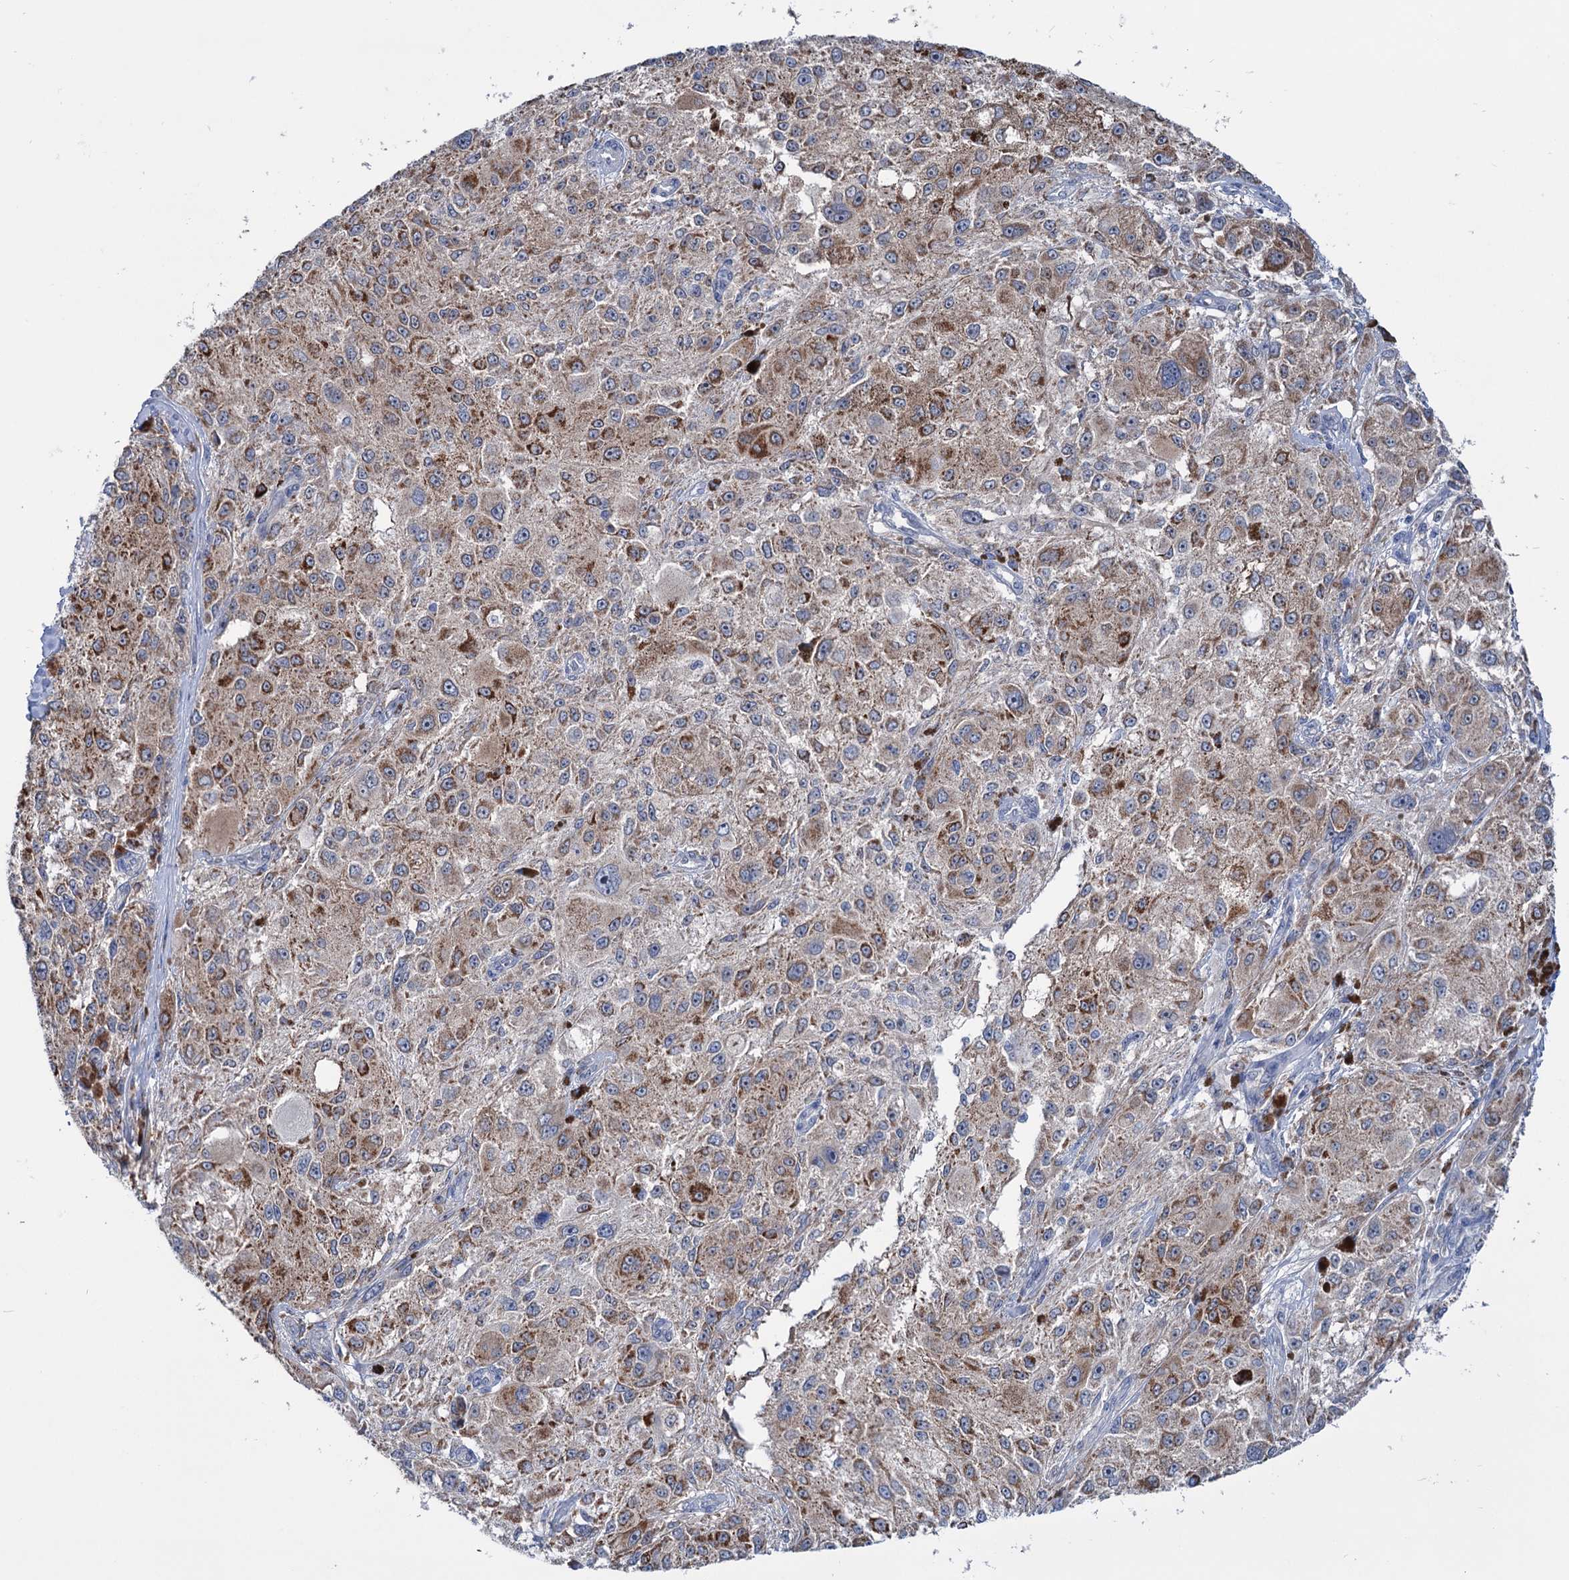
{"staining": {"intensity": "moderate", "quantity": "25%-75%", "location": "cytoplasmic/membranous"}, "tissue": "melanoma", "cell_type": "Tumor cells", "image_type": "cancer", "snomed": [{"axis": "morphology", "description": "Necrosis, NOS"}, {"axis": "morphology", "description": "Malignant melanoma, NOS"}, {"axis": "topography", "description": "Skin"}], "caption": "Brown immunohistochemical staining in human malignant melanoma reveals moderate cytoplasmic/membranous positivity in approximately 25%-75% of tumor cells. (DAB IHC, brown staining for protein, blue staining for nuclei).", "gene": "LPIN1", "patient": {"sex": "female", "age": 87}}